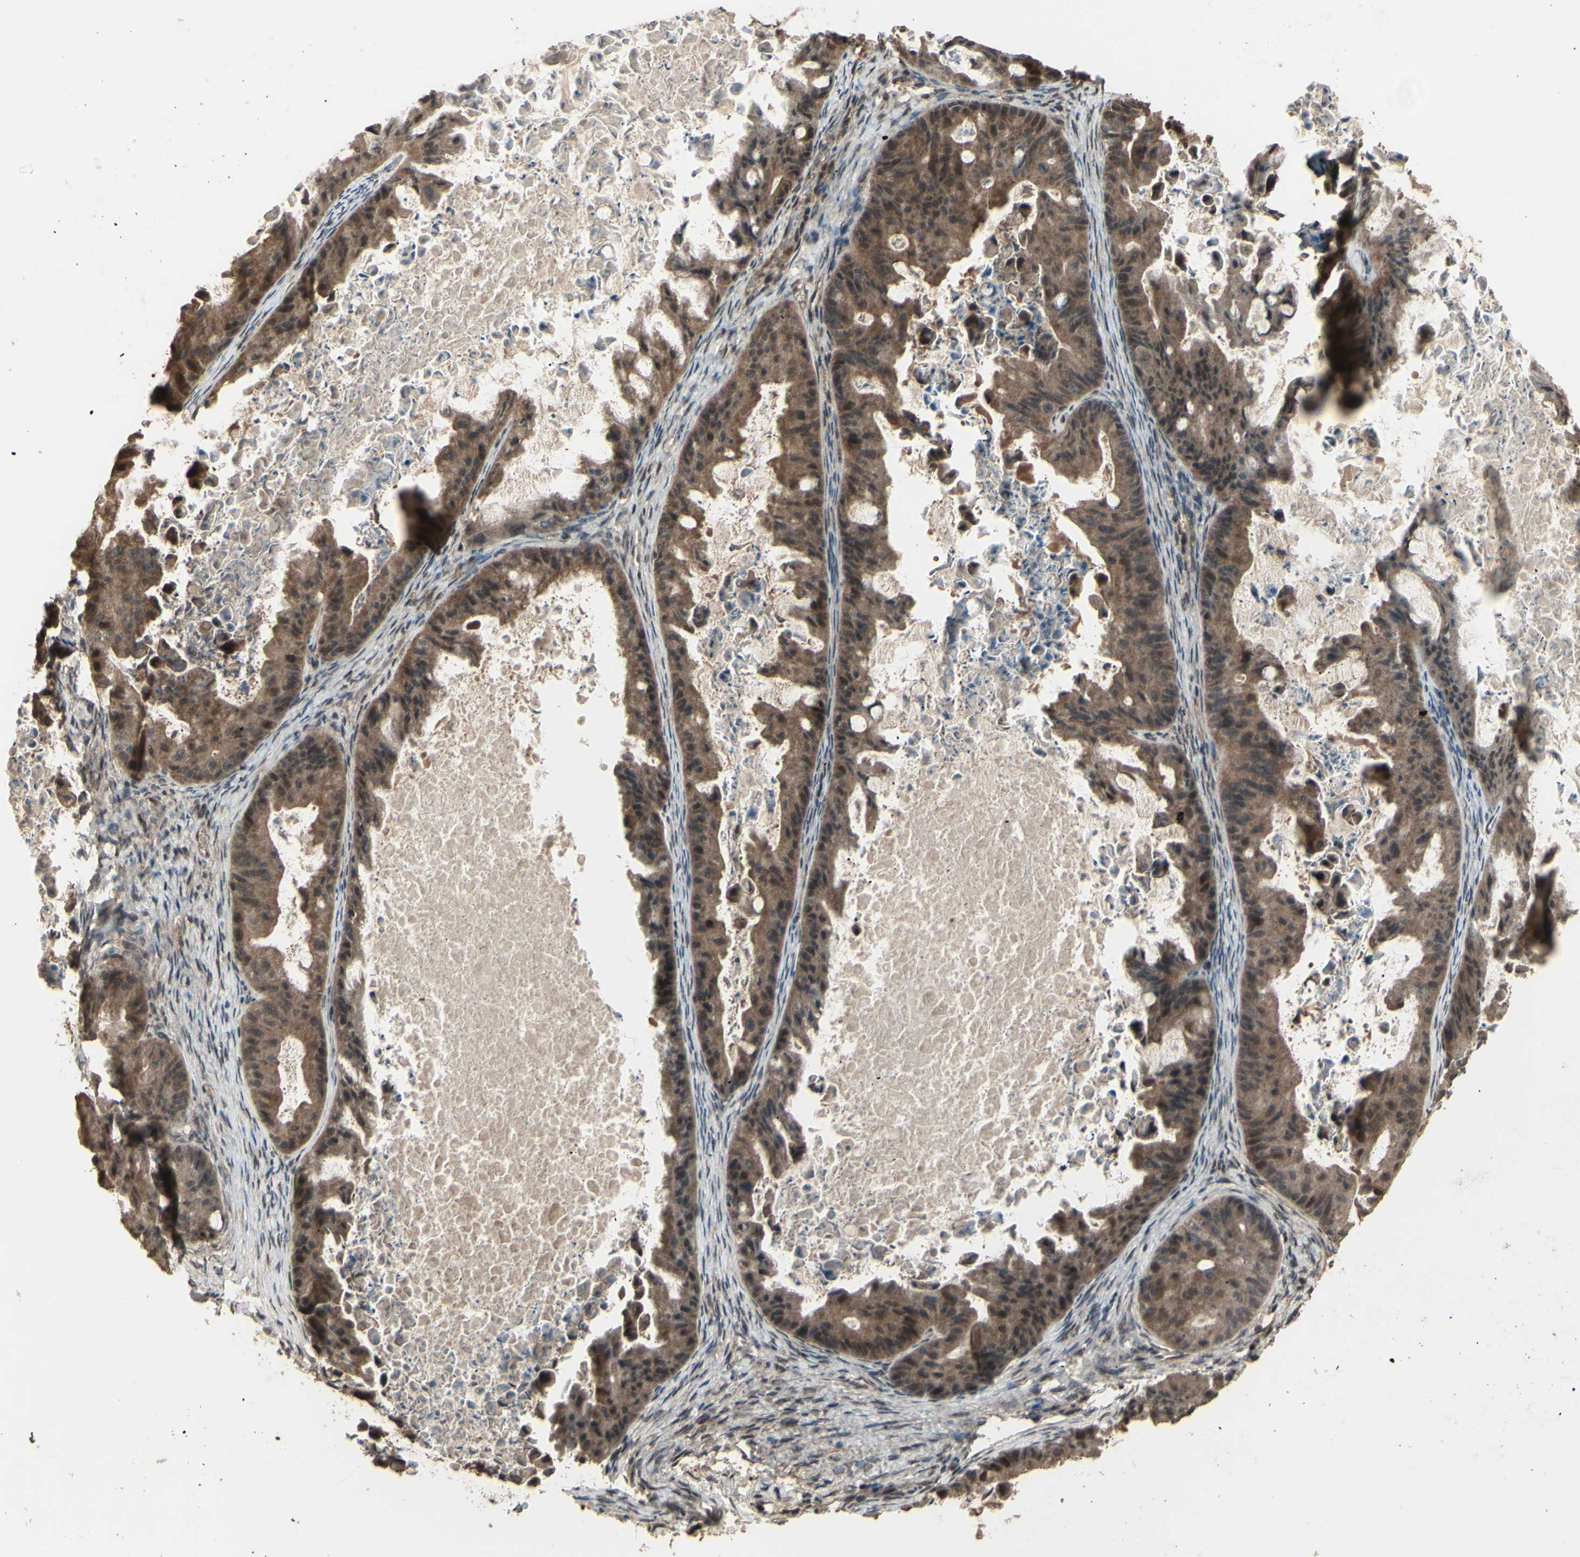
{"staining": {"intensity": "moderate", "quantity": ">75%", "location": "cytoplasmic/membranous"}, "tissue": "ovarian cancer", "cell_type": "Tumor cells", "image_type": "cancer", "snomed": [{"axis": "morphology", "description": "Cystadenocarcinoma, mucinous, NOS"}, {"axis": "topography", "description": "Ovary"}], "caption": "Immunohistochemical staining of human ovarian cancer reveals medium levels of moderate cytoplasmic/membranous positivity in approximately >75% of tumor cells.", "gene": "GNAS", "patient": {"sex": "female", "age": 37}}